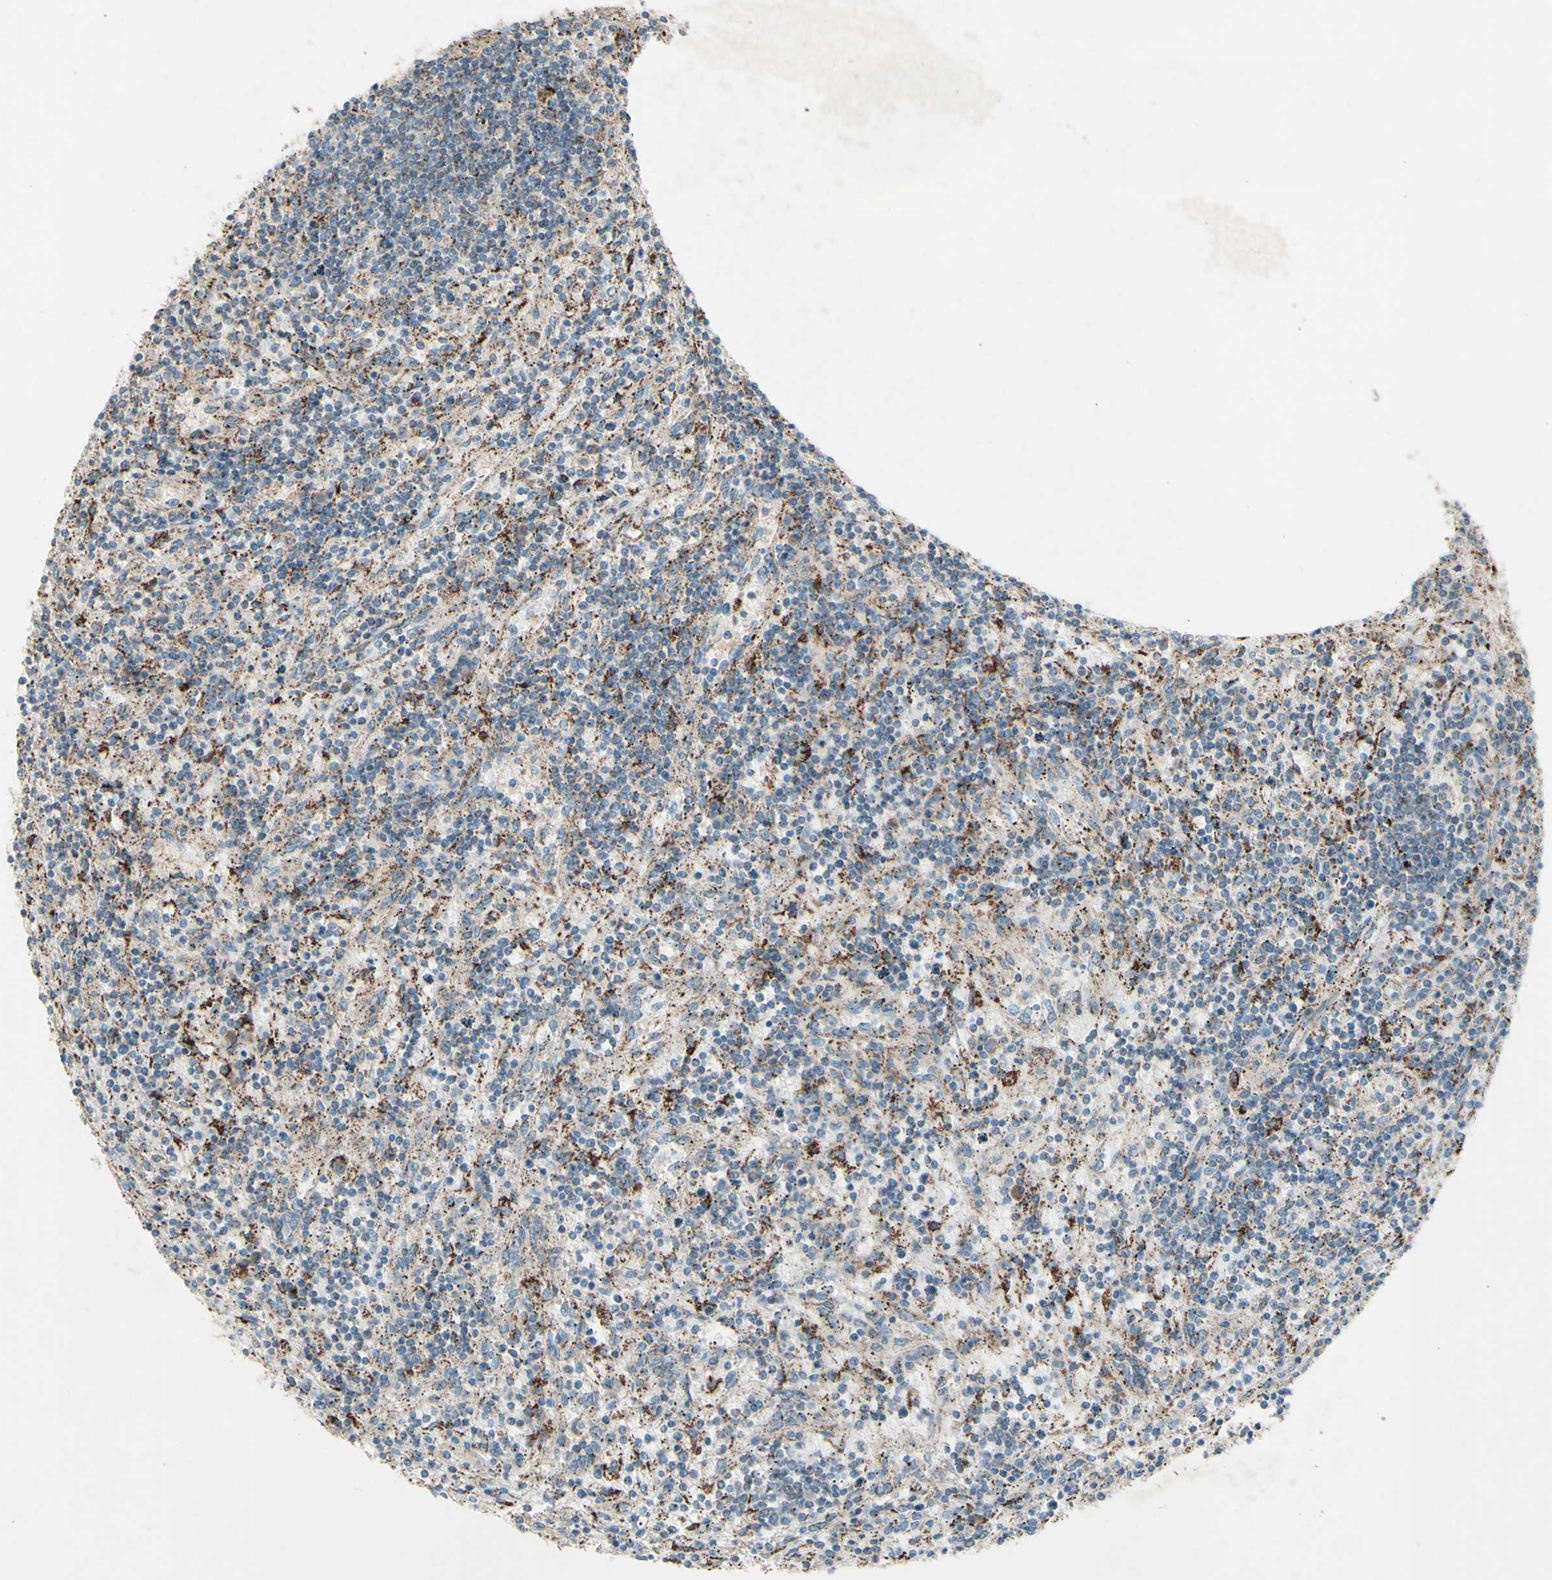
{"staining": {"intensity": "negative", "quantity": "none", "location": "none"}, "tissue": "lymphoma", "cell_type": "Tumor cells", "image_type": "cancer", "snomed": [{"axis": "morphology", "description": "Malignant lymphoma, non-Hodgkin's type, Low grade"}, {"axis": "topography", "description": "Spleen"}], "caption": "DAB immunohistochemical staining of human lymphoma reveals no significant expression in tumor cells. (Brightfield microscopy of DAB (3,3'-diaminobenzidine) immunohistochemistry (IHC) at high magnification).", "gene": "RHOT1", "patient": {"sex": "male", "age": 76}}